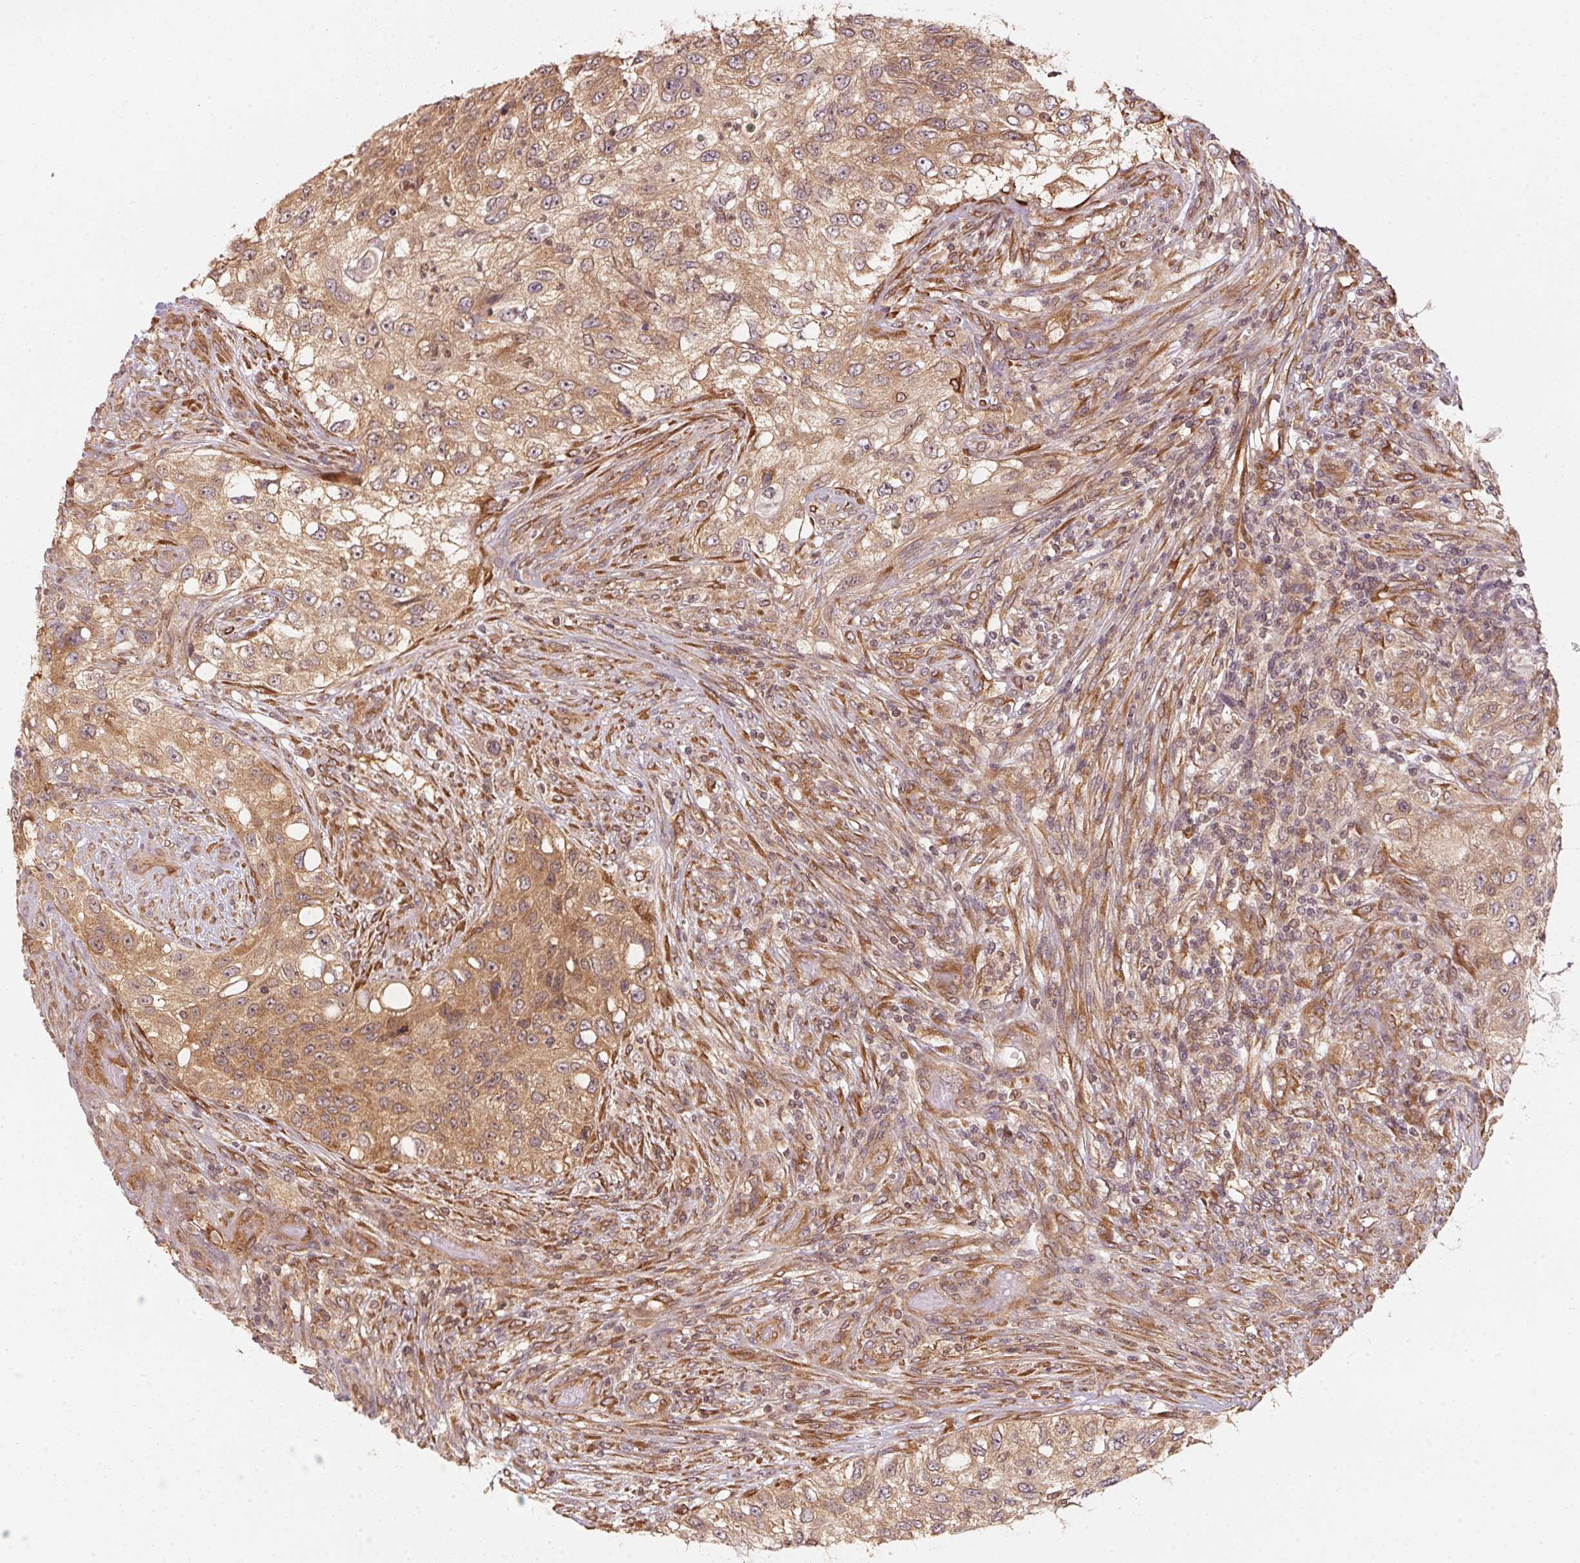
{"staining": {"intensity": "moderate", "quantity": ">75%", "location": "cytoplasmic/membranous"}, "tissue": "urothelial cancer", "cell_type": "Tumor cells", "image_type": "cancer", "snomed": [{"axis": "morphology", "description": "Urothelial carcinoma, High grade"}, {"axis": "topography", "description": "Urinary bladder"}], "caption": "A micrograph of urothelial cancer stained for a protein shows moderate cytoplasmic/membranous brown staining in tumor cells. (DAB (3,3'-diaminobenzidine) IHC, brown staining for protein, blue staining for nuclei).", "gene": "STRN4", "patient": {"sex": "female", "age": 60}}